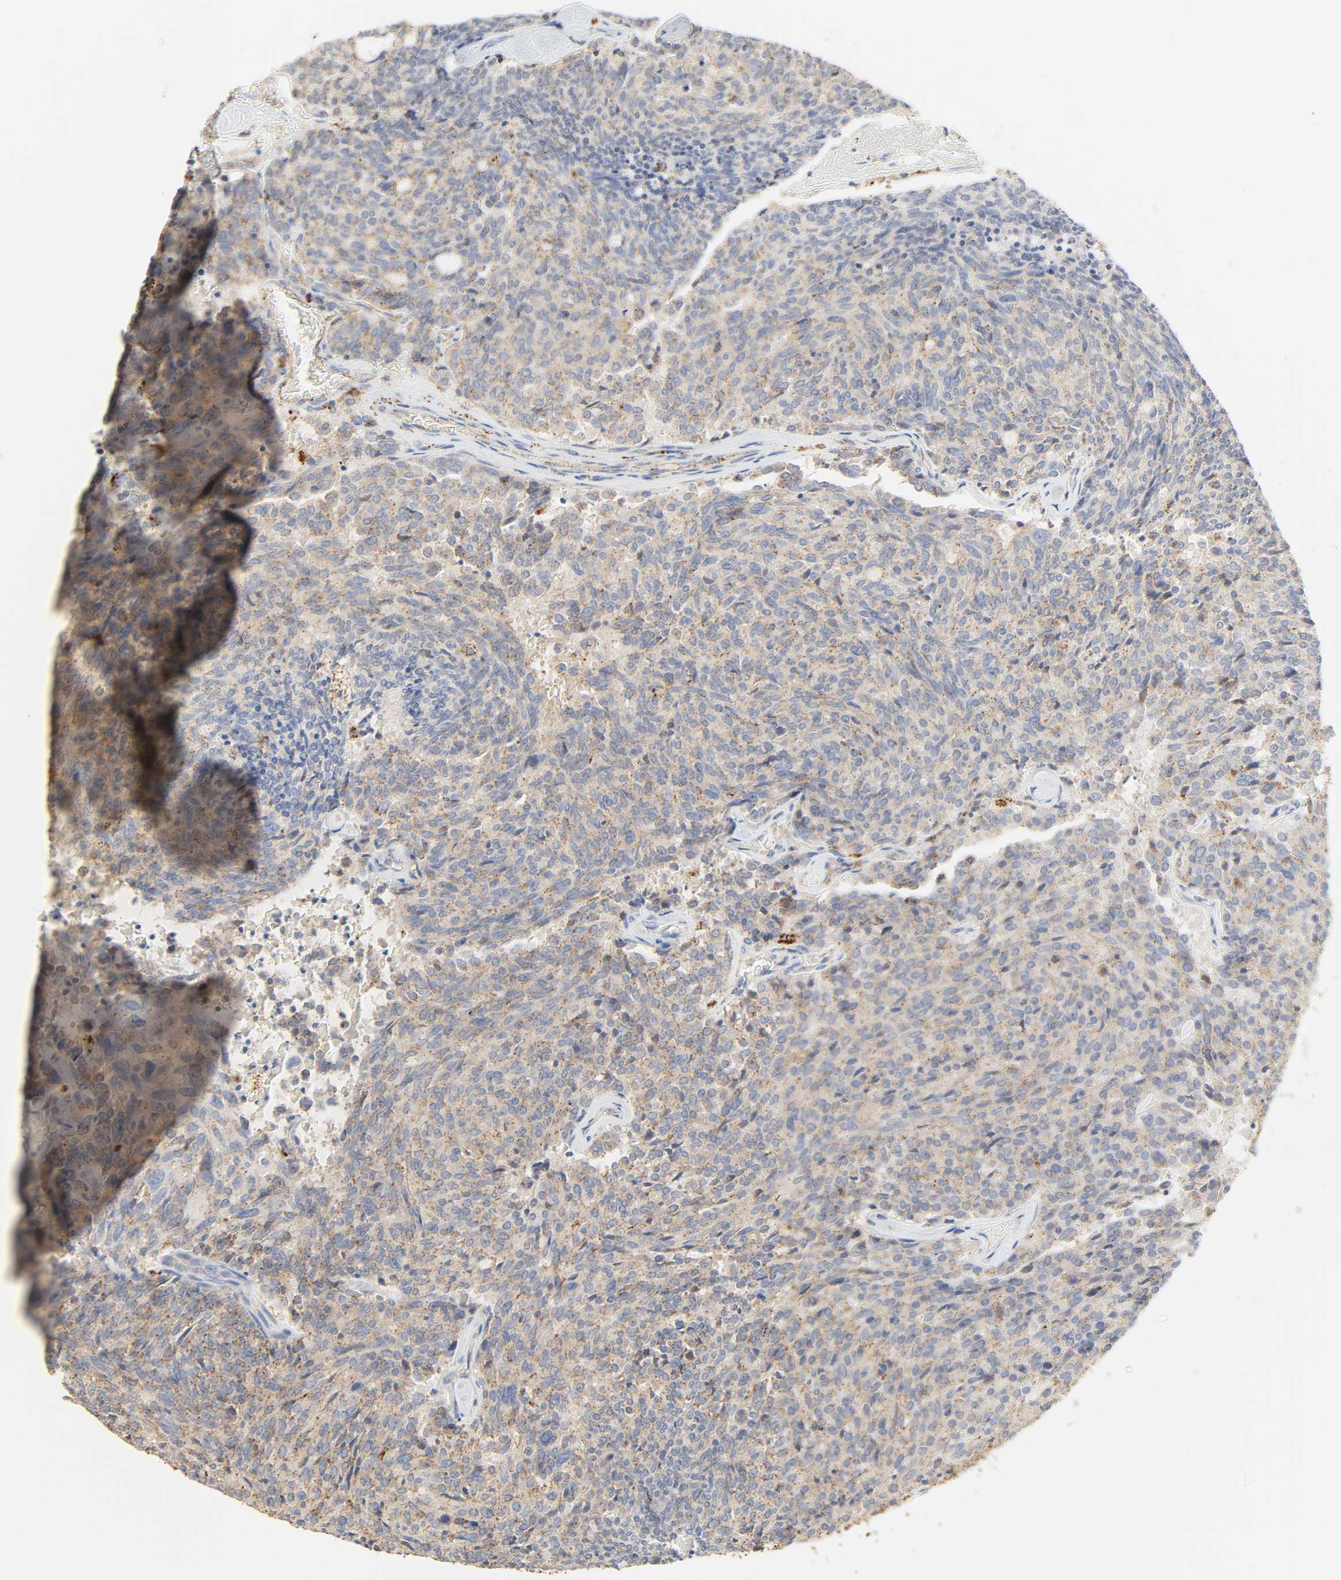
{"staining": {"intensity": "weak", "quantity": ">75%", "location": "cytoplasmic/membranous"}, "tissue": "carcinoid", "cell_type": "Tumor cells", "image_type": "cancer", "snomed": [{"axis": "morphology", "description": "Carcinoid, malignant, NOS"}, {"axis": "topography", "description": "Pancreas"}], "caption": "Brown immunohistochemical staining in carcinoid reveals weak cytoplasmic/membranous staining in approximately >75% of tumor cells.", "gene": "CAMK2A", "patient": {"sex": "female", "age": 54}}